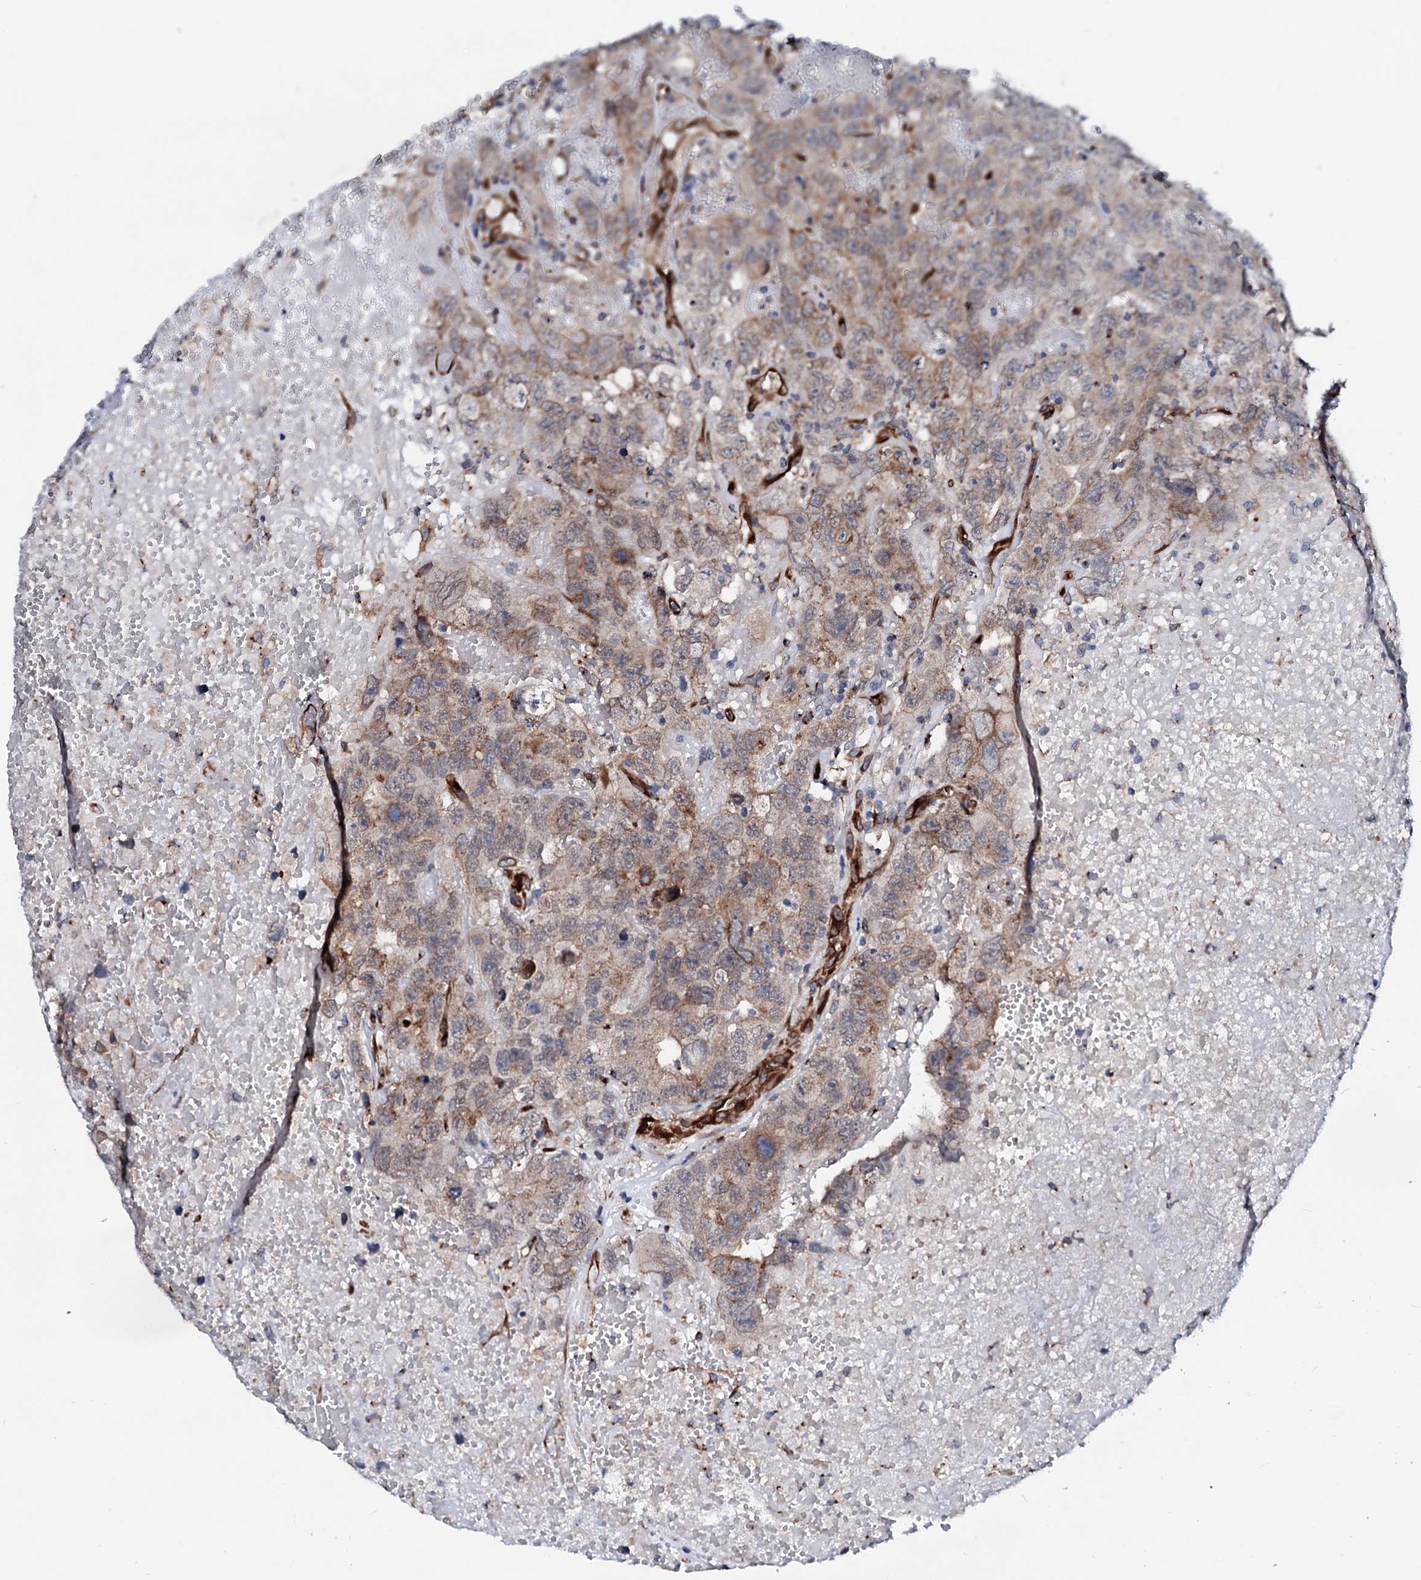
{"staining": {"intensity": "weak", "quantity": "25%-75%", "location": "cytoplasmic/membranous"}, "tissue": "testis cancer", "cell_type": "Tumor cells", "image_type": "cancer", "snomed": [{"axis": "morphology", "description": "Carcinoma, Embryonal, NOS"}, {"axis": "topography", "description": "Testis"}], "caption": "Approximately 25%-75% of tumor cells in human testis cancer demonstrate weak cytoplasmic/membranous protein expression as visualized by brown immunohistochemical staining.", "gene": "TMCO3", "patient": {"sex": "male", "age": 45}}